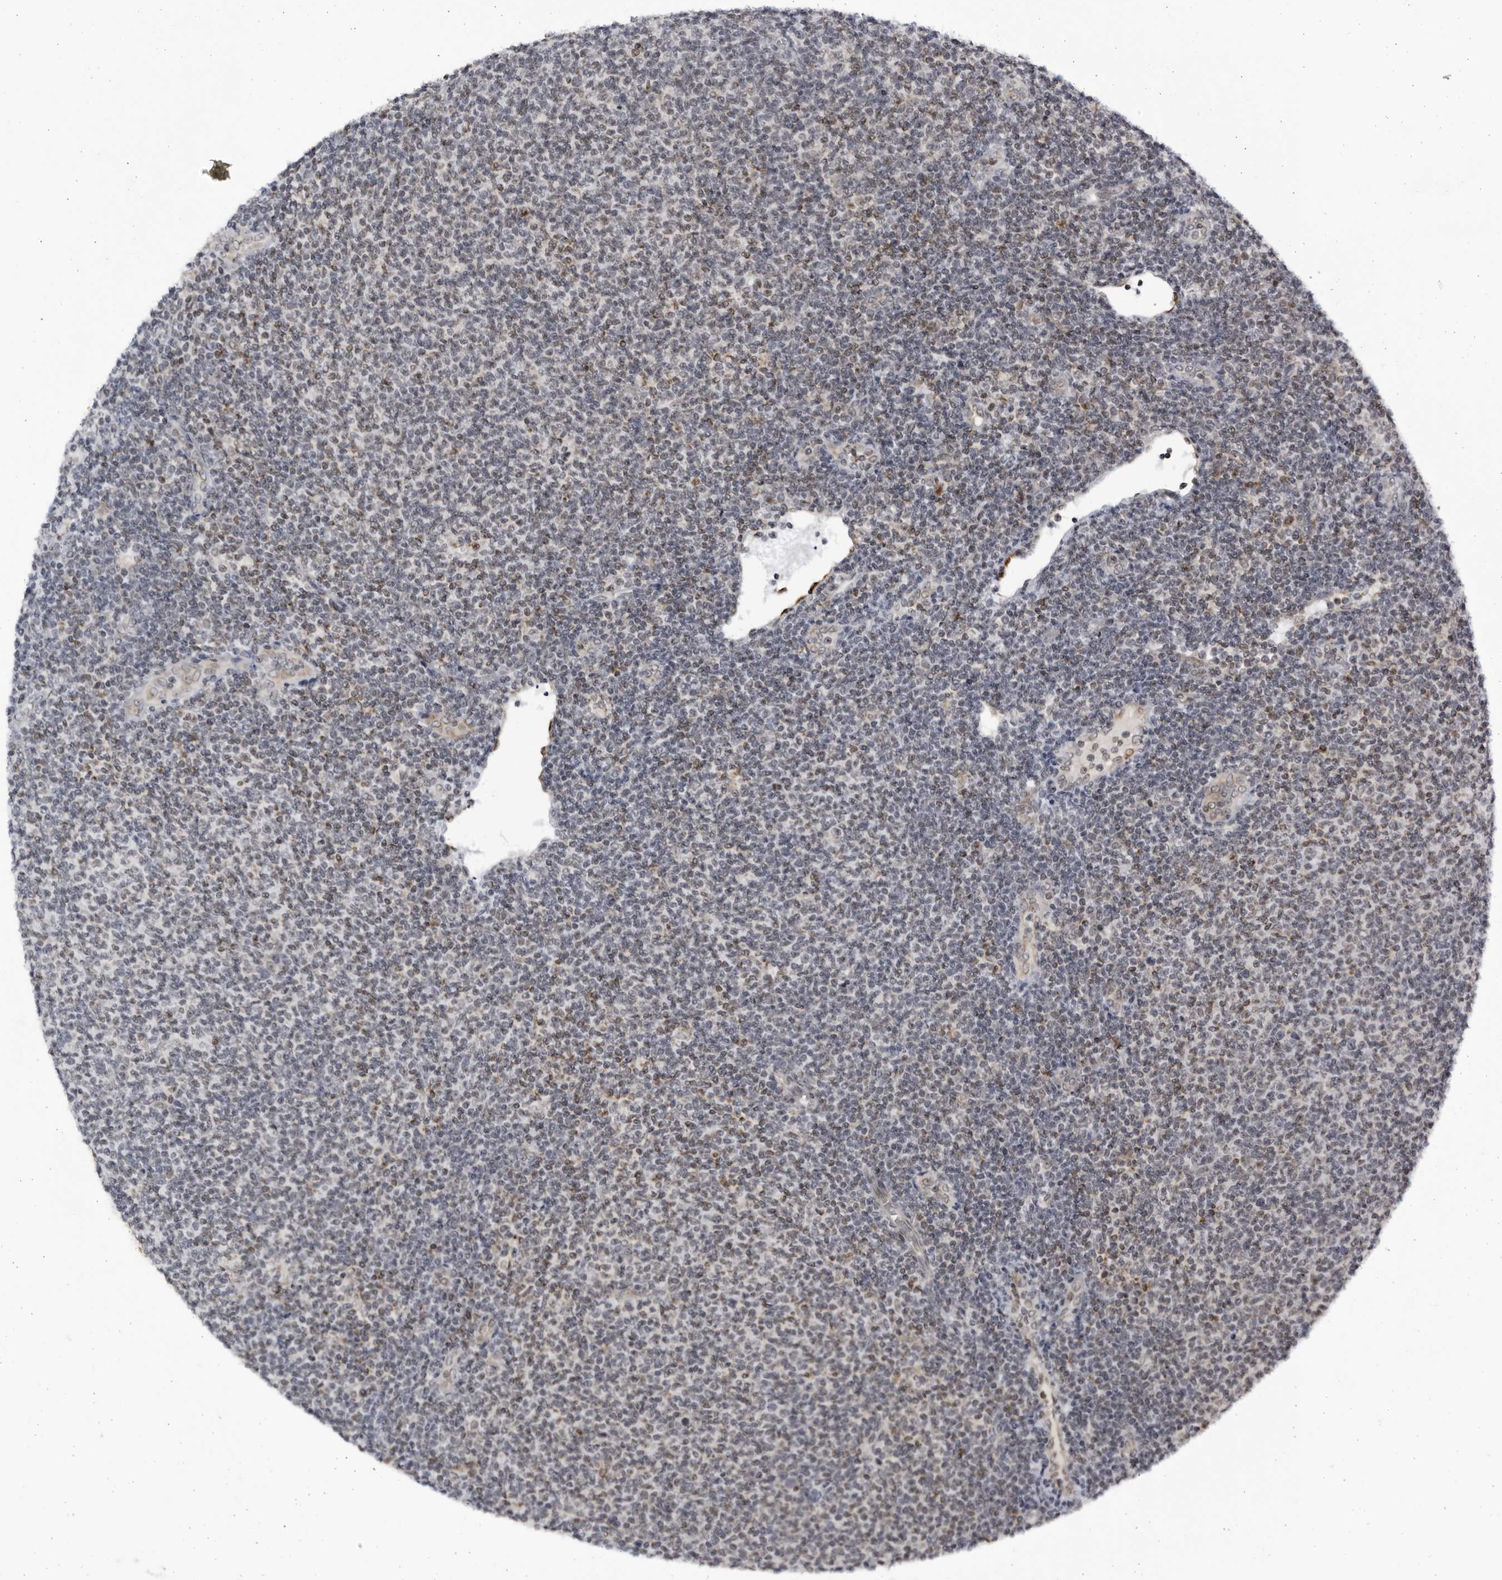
{"staining": {"intensity": "weak", "quantity": "<25%", "location": "cytoplasmic/membranous"}, "tissue": "lymphoma", "cell_type": "Tumor cells", "image_type": "cancer", "snomed": [{"axis": "morphology", "description": "Malignant lymphoma, non-Hodgkin's type, Low grade"}, {"axis": "topography", "description": "Lymph node"}], "caption": "Immunohistochemical staining of low-grade malignant lymphoma, non-Hodgkin's type exhibits no significant staining in tumor cells.", "gene": "SLC25A22", "patient": {"sex": "male", "age": 66}}